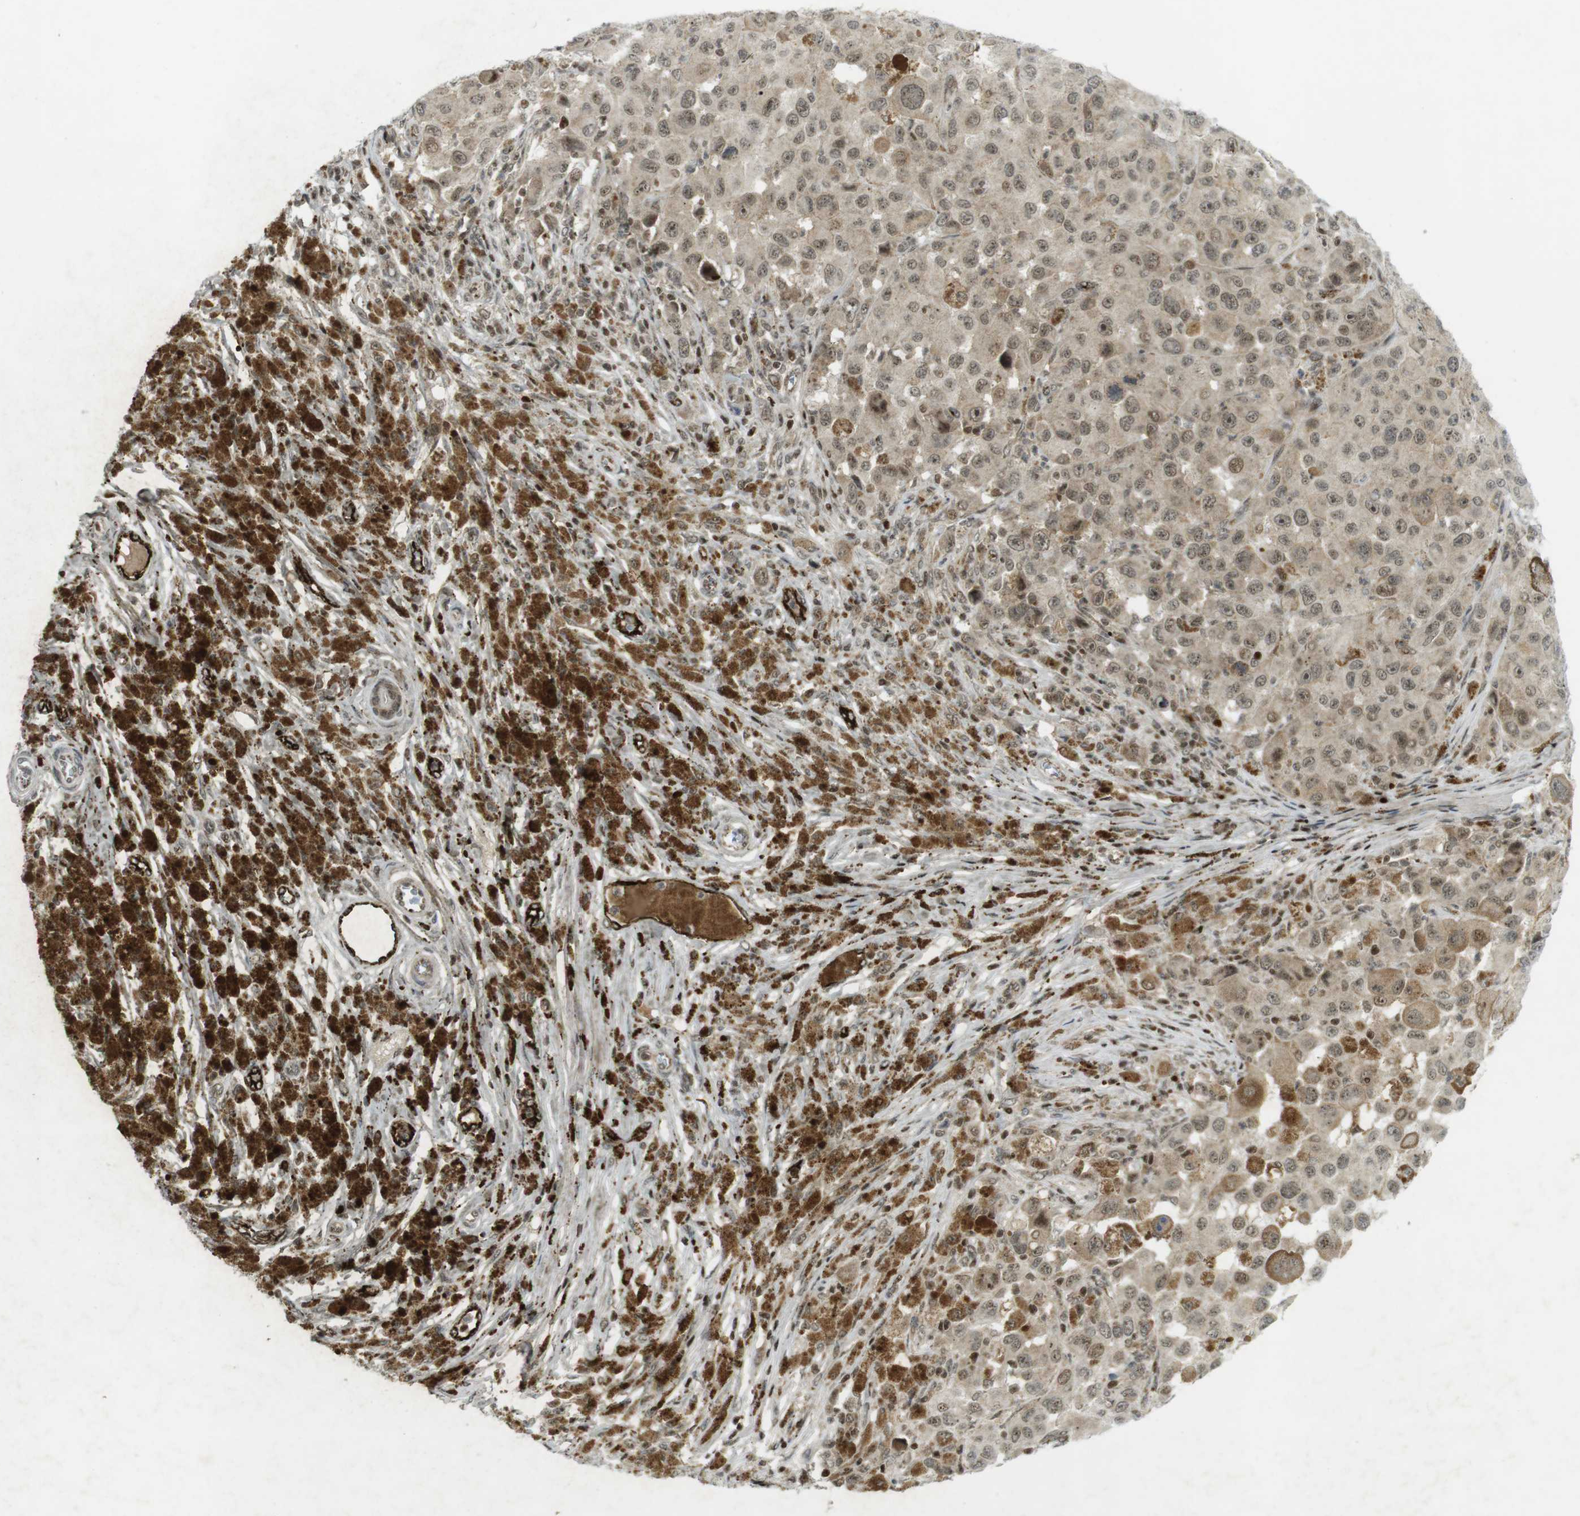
{"staining": {"intensity": "weak", "quantity": ">75%", "location": "cytoplasmic/membranous,nuclear"}, "tissue": "melanoma", "cell_type": "Tumor cells", "image_type": "cancer", "snomed": [{"axis": "morphology", "description": "Malignant melanoma, NOS"}, {"axis": "topography", "description": "Skin"}], "caption": "Approximately >75% of tumor cells in human malignant melanoma exhibit weak cytoplasmic/membranous and nuclear protein positivity as visualized by brown immunohistochemical staining.", "gene": "PPP1R13B", "patient": {"sex": "male", "age": 96}}